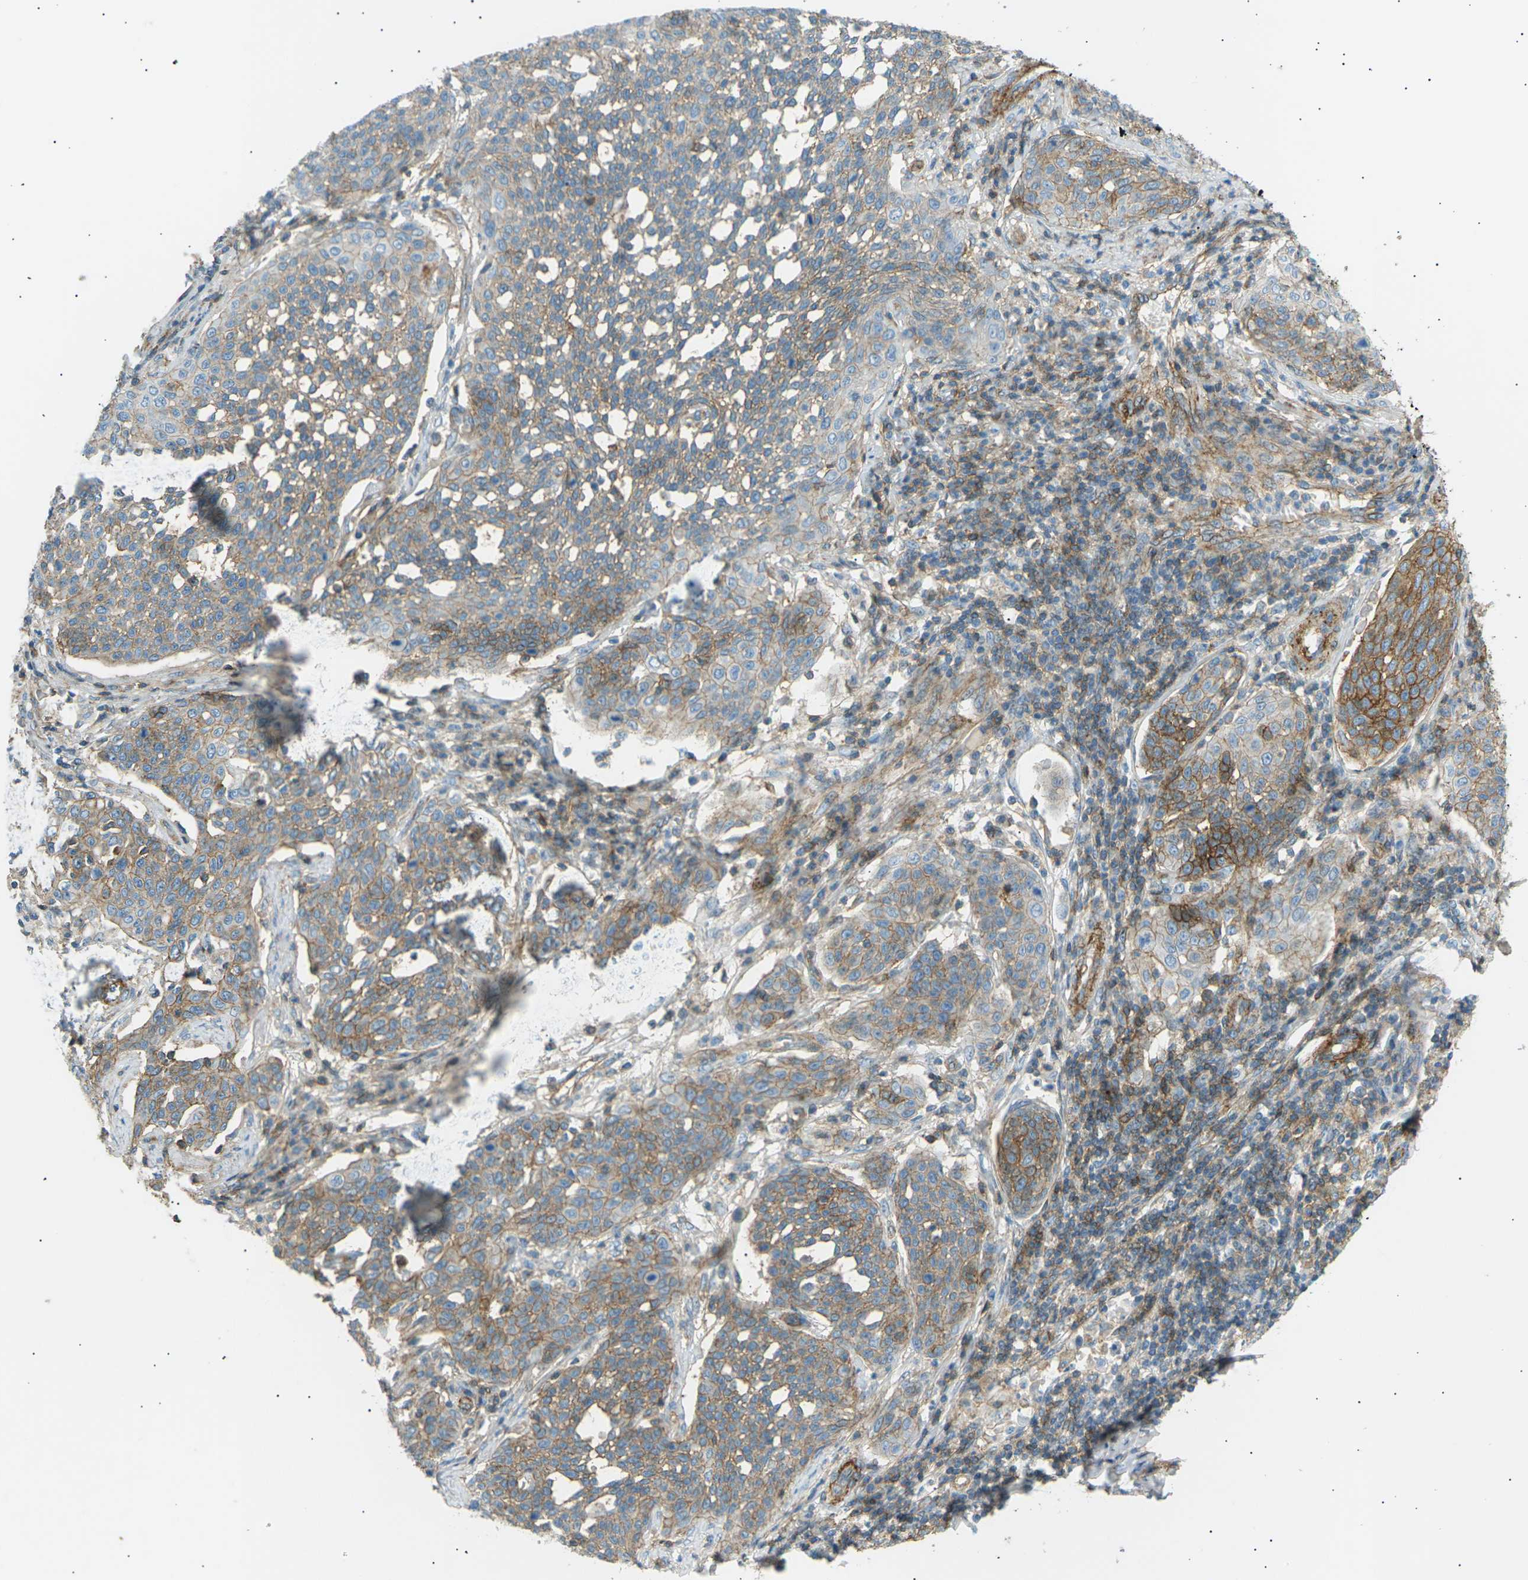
{"staining": {"intensity": "moderate", "quantity": ">75%", "location": "cytoplasmic/membranous"}, "tissue": "cervical cancer", "cell_type": "Tumor cells", "image_type": "cancer", "snomed": [{"axis": "morphology", "description": "Squamous cell carcinoma, NOS"}, {"axis": "topography", "description": "Cervix"}], "caption": "Tumor cells display medium levels of moderate cytoplasmic/membranous positivity in approximately >75% of cells in squamous cell carcinoma (cervical).", "gene": "ATP2B4", "patient": {"sex": "female", "age": 34}}